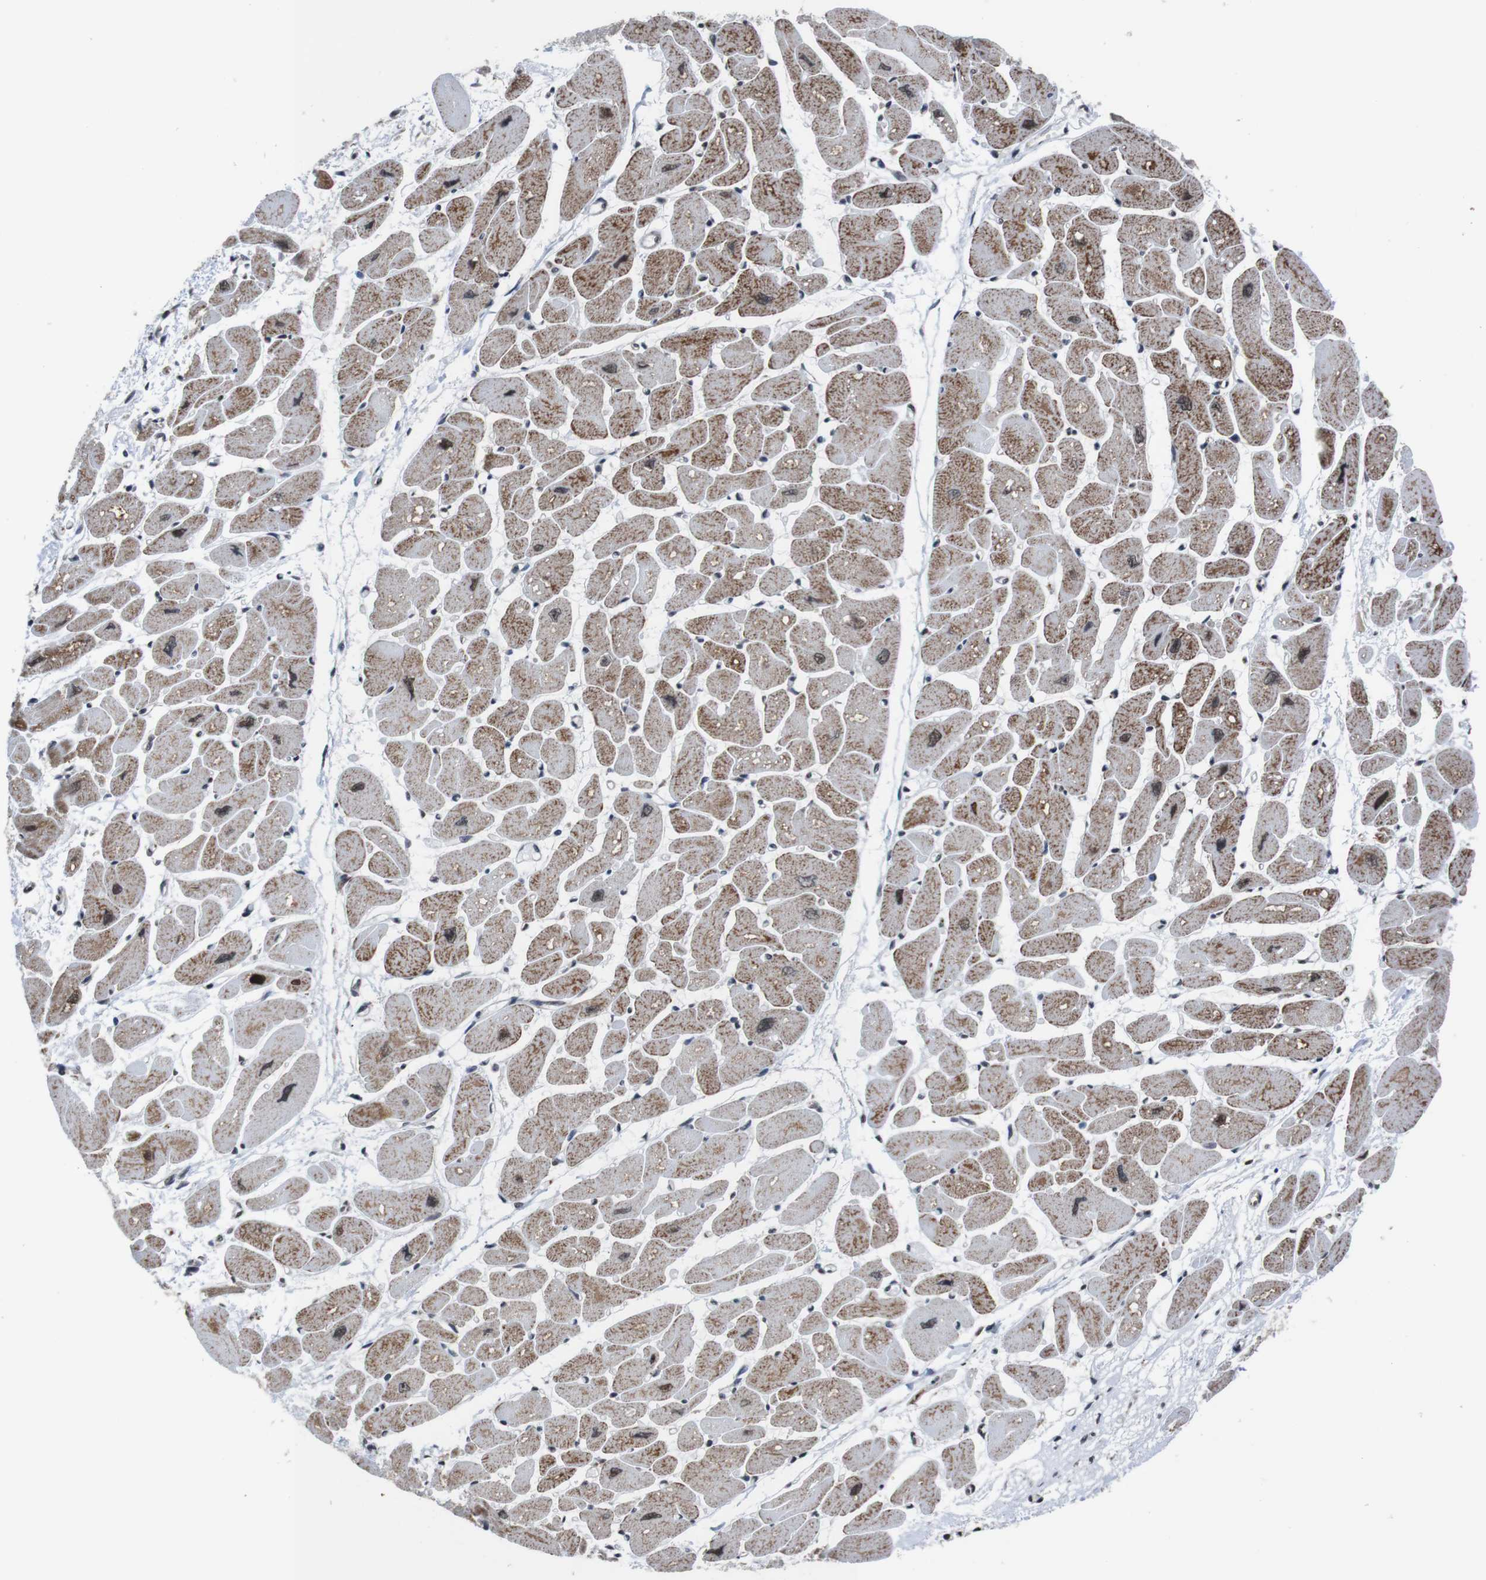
{"staining": {"intensity": "moderate", "quantity": ">75%", "location": "cytoplasmic/membranous,nuclear"}, "tissue": "heart muscle", "cell_type": "Cardiomyocytes", "image_type": "normal", "snomed": [{"axis": "morphology", "description": "Normal tissue, NOS"}, {"axis": "topography", "description": "Heart"}], "caption": "A medium amount of moderate cytoplasmic/membranous,nuclear positivity is seen in about >75% of cardiomyocytes in benign heart muscle. The staining was performed using DAB, with brown indicating positive protein expression. Nuclei are stained blue with hematoxylin.", "gene": "ROMO1", "patient": {"sex": "female", "age": 54}}